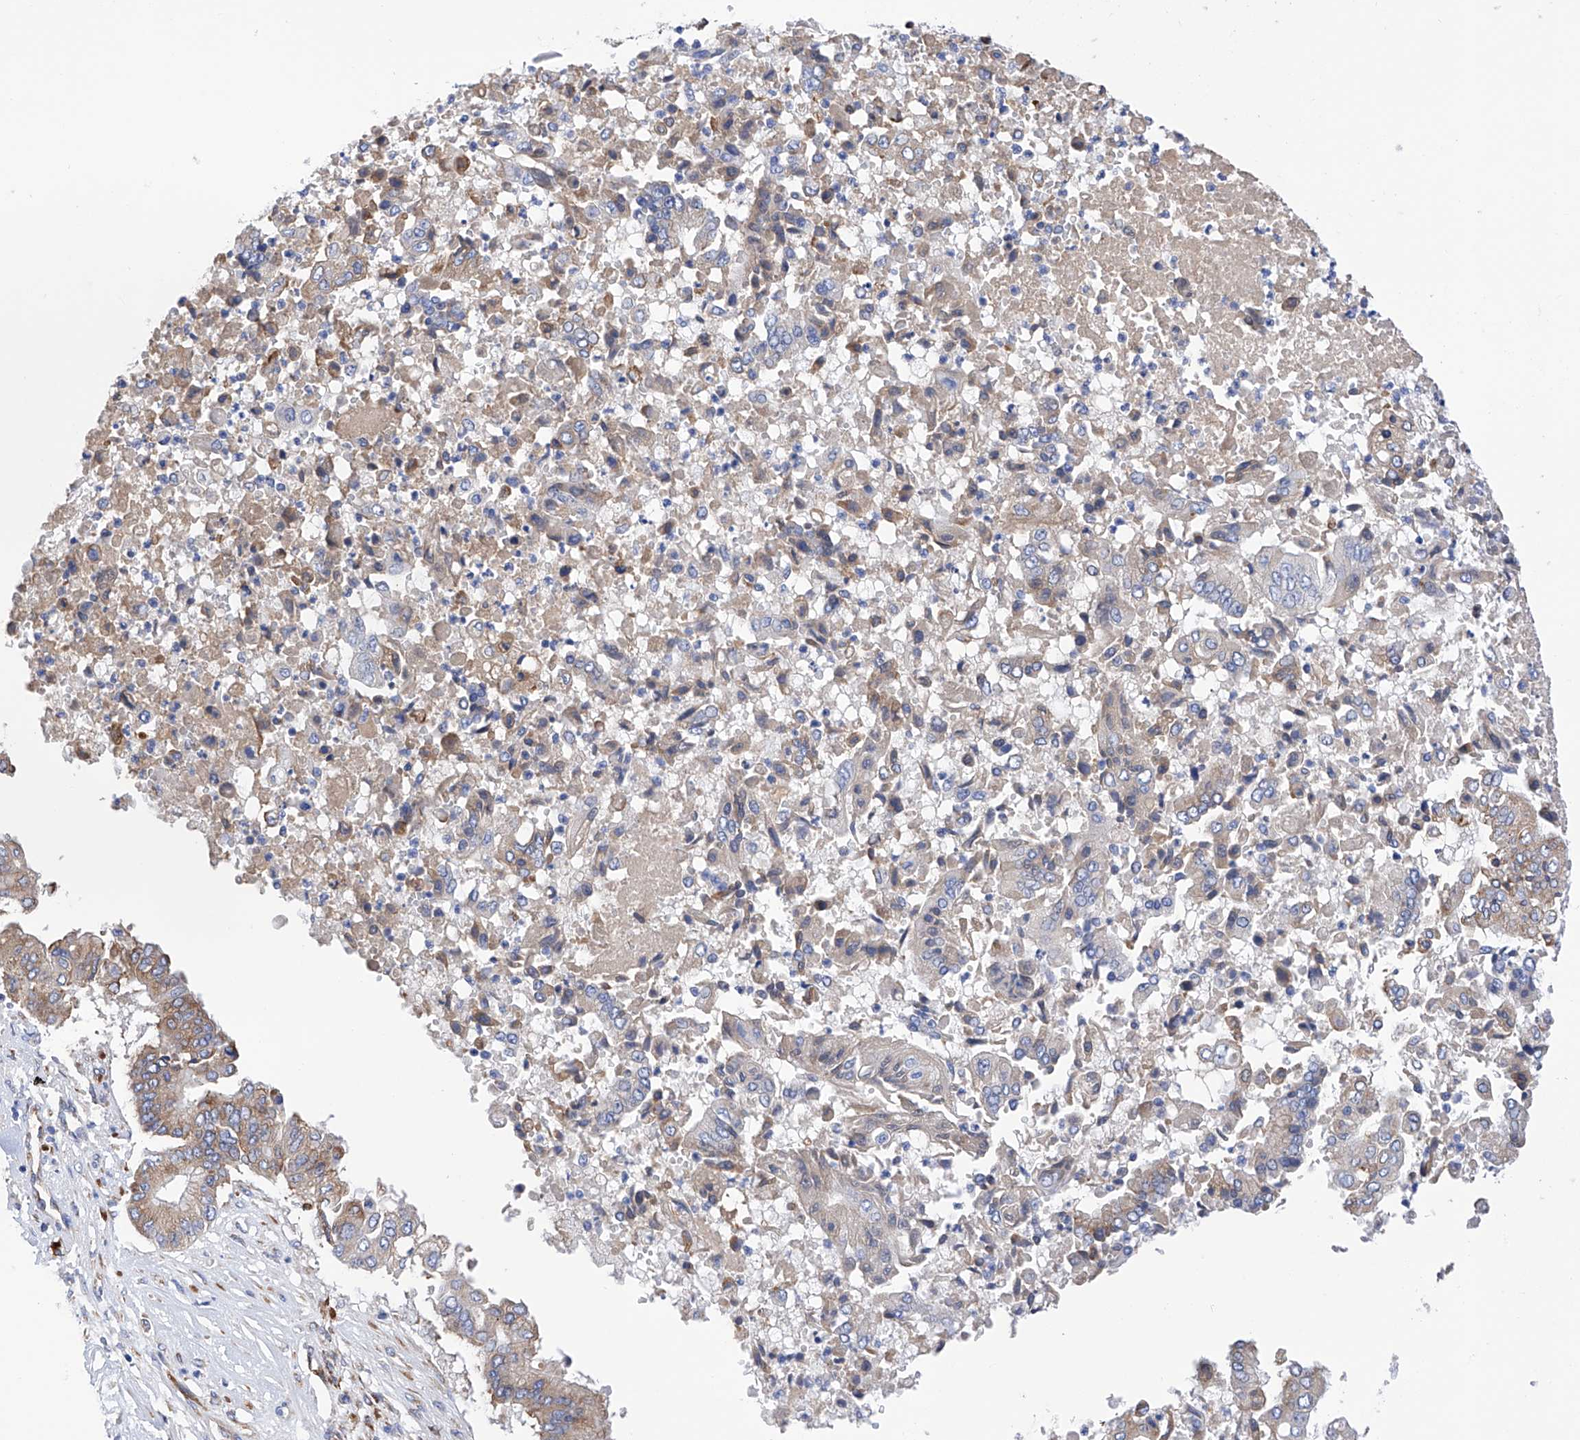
{"staining": {"intensity": "weak", "quantity": "25%-75%", "location": "cytoplasmic/membranous"}, "tissue": "pancreatic cancer", "cell_type": "Tumor cells", "image_type": "cancer", "snomed": [{"axis": "morphology", "description": "Adenocarcinoma, NOS"}, {"axis": "topography", "description": "Pancreas"}], "caption": "Immunohistochemical staining of pancreatic cancer (adenocarcinoma) displays weak cytoplasmic/membranous protein staining in approximately 25%-75% of tumor cells.", "gene": "PDIA5", "patient": {"sex": "female", "age": 77}}